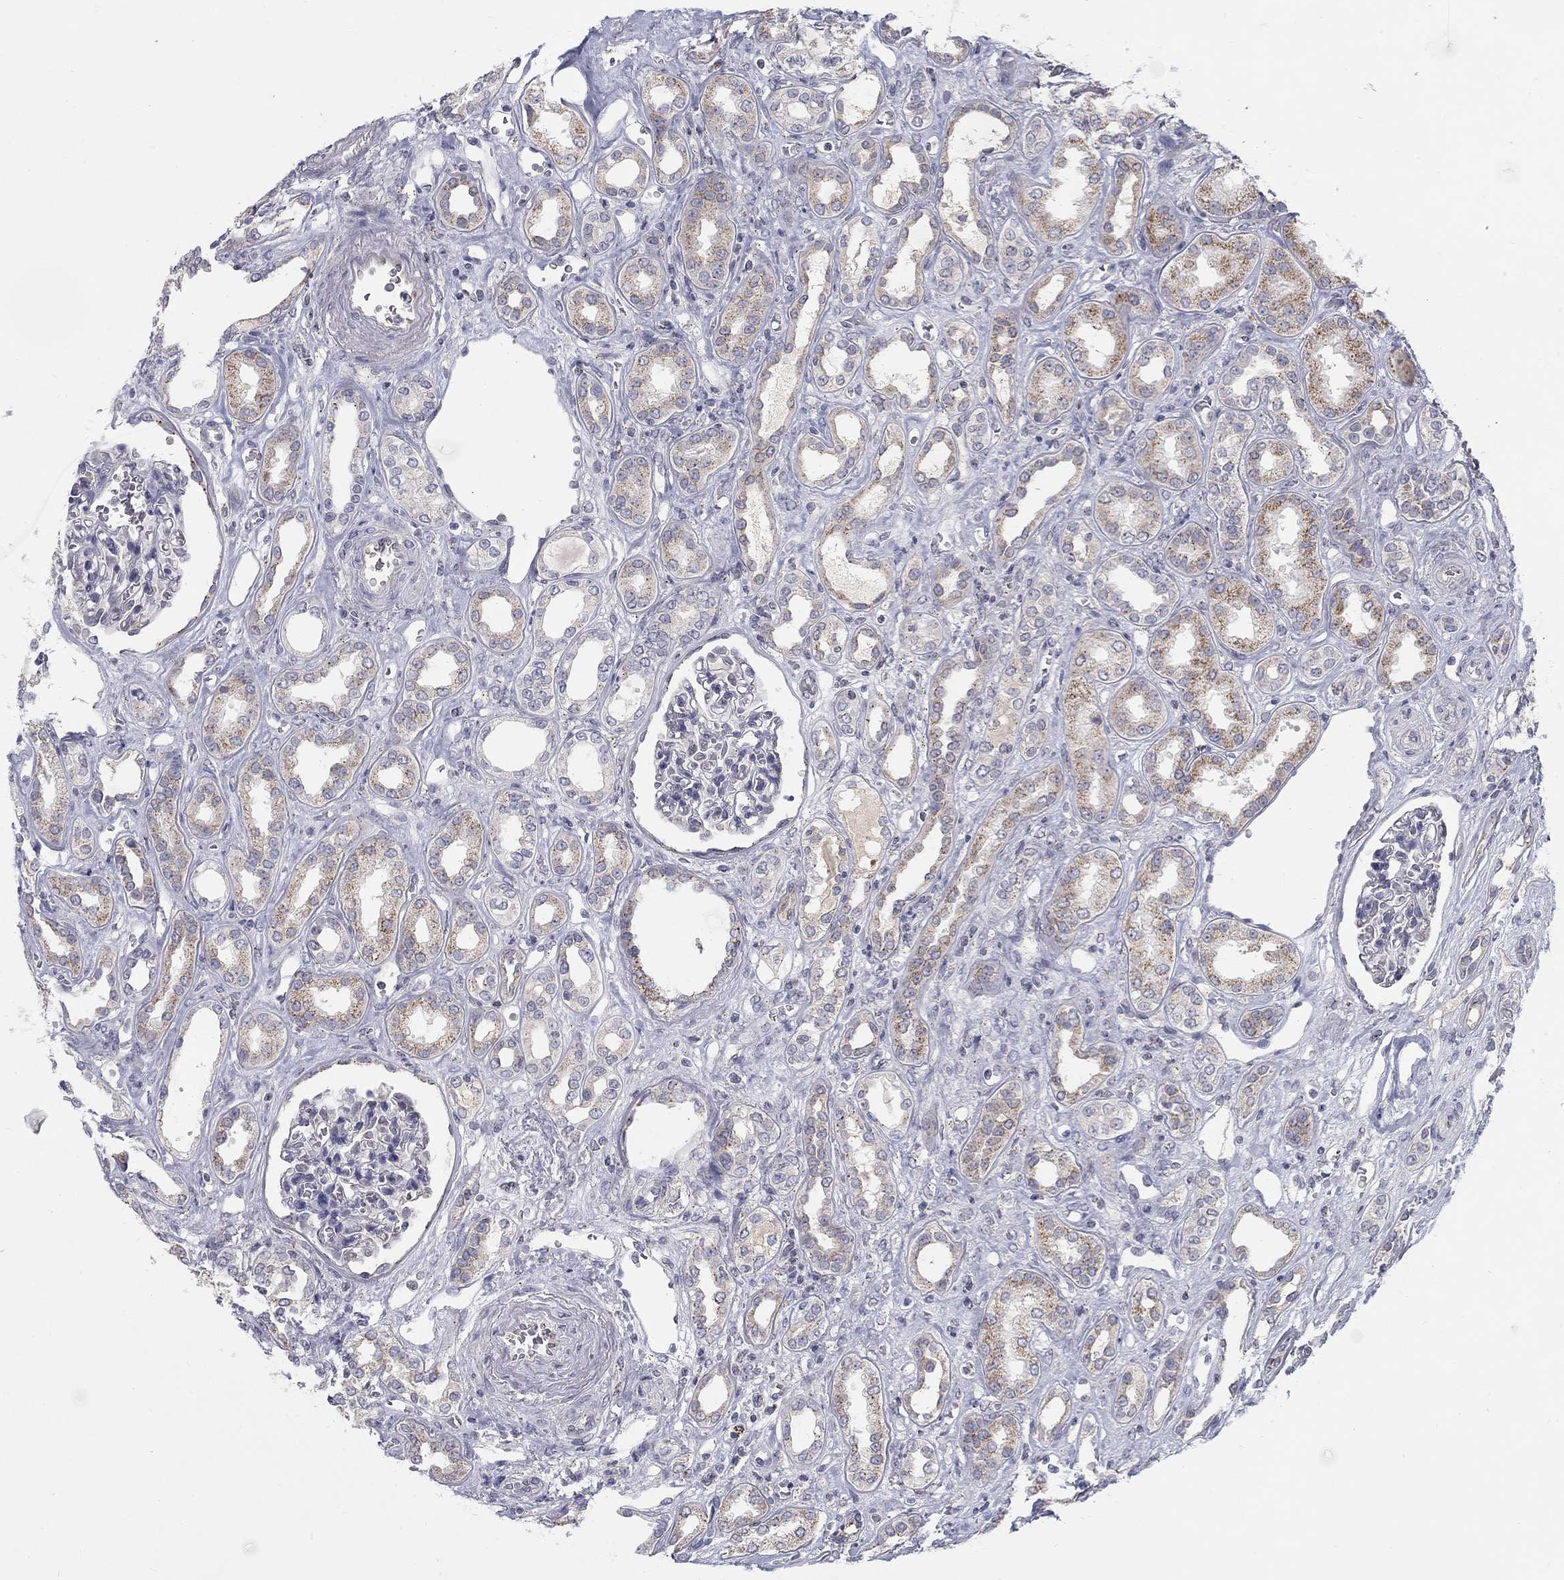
{"staining": {"intensity": "moderate", "quantity": "<25%", "location": "cytoplasmic/membranous"}, "tissue": "renal cancer", "cell_type": "Tumor cells", "image_type": "cancer", "snomed": [{"axis": "morphology", "description": "Adenocarcinoma, NOS"}, {"axis": "topography", "description": "Kidney"}], "caption": "This photomicrograph reveals immunohistochemistry (IHC) staining of human renal cancer (adenocarcinoma), with low moderate cytoplasmic/membranous expression in approximately <25% of tumor cells.", "gene": "PANK3", "patient": {"sex": "male", "age": 63}}